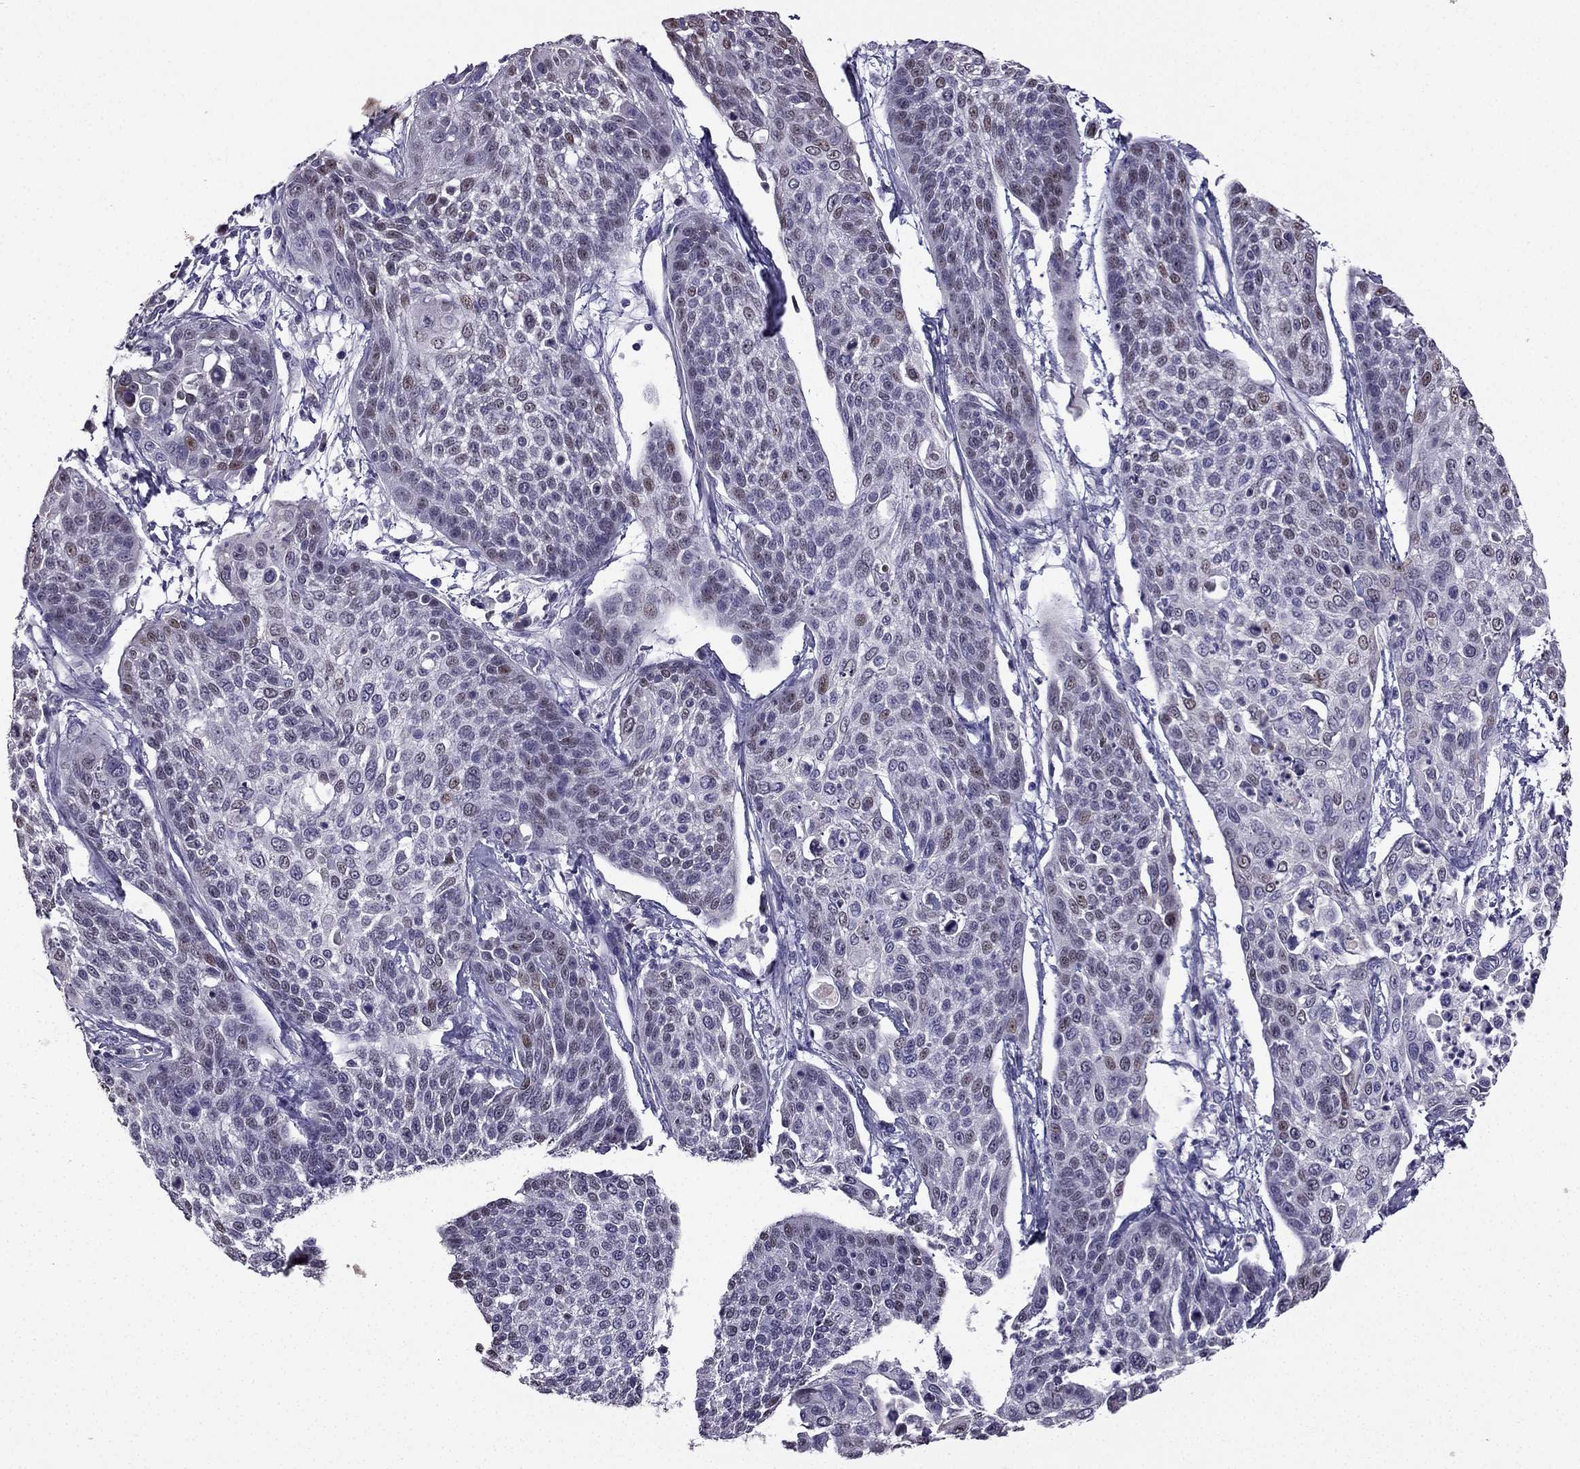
{"staining": {"intensity": "moderate", "quantity": "<25%", "location": "nuclear"}, "tissue": "cervical cancer", "cell_type": "Tumor cells", "image_type": "cancer", "snomed": [{"axis": "morphology", "description": "Squamous cell carcinoma, NOS"}, {"axis": "topography", "description": "Cervix"}], "caption": "Tumor cells reveal low levels of moderate nuclear positivity in approximately <25% of cells in human cervical cancer.", "gene": "UHRF1", "patient": {"sex": "female", "age": 34}}